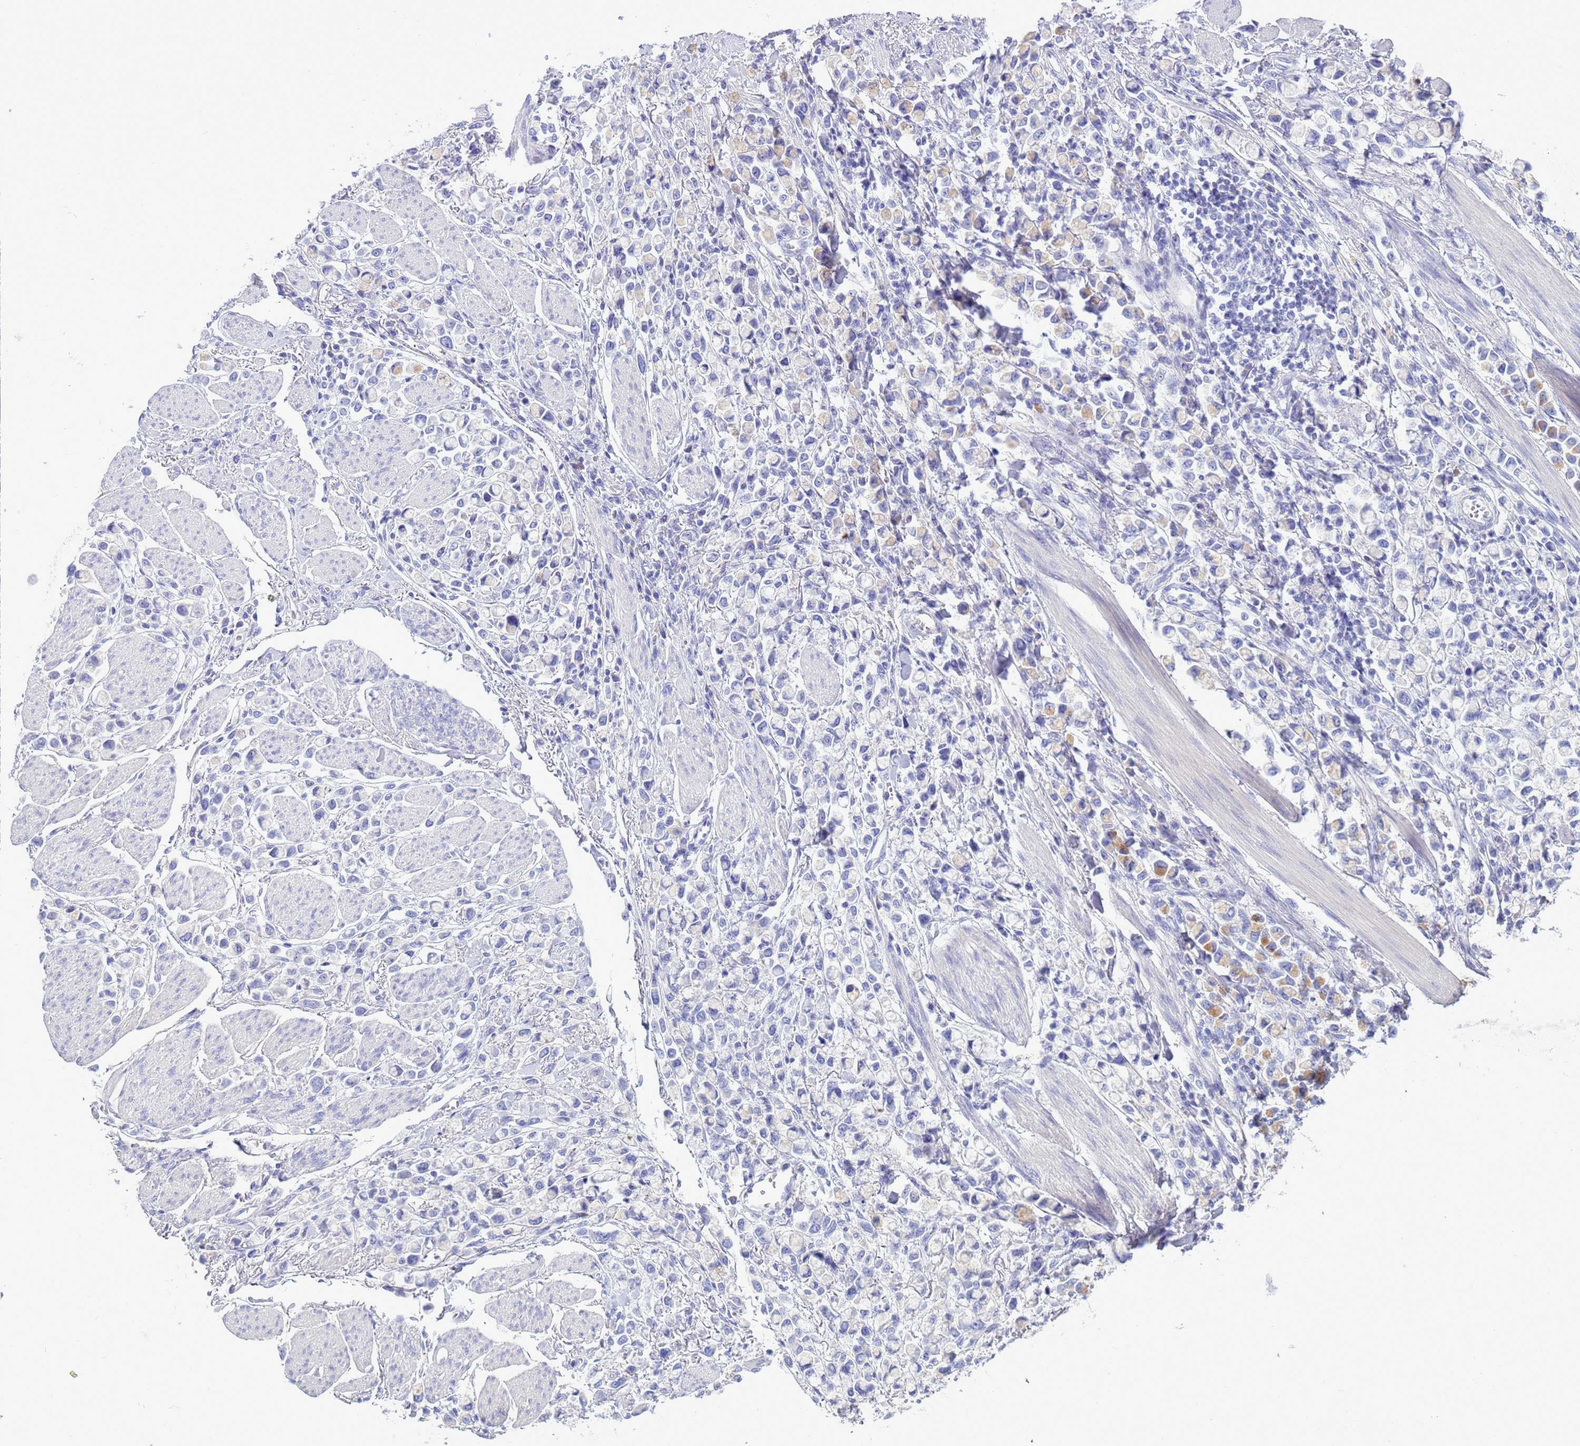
{"staining": {"intensity": "negative", "quantity": "none", "location": "none"}, "tissue": "stomach cancer", "cell_type": "Tumor cells", "image_type": "cancer", "snomed": [{"axis": "morphology", "description": "Adenocarcinoma, NOS"}, {"axis": "topography", "description": "Stomach"}], "caption": "High magnification brightfield microscopy of stomach adenocarcinoma stained with DAB (3,3'-diaminobenzidine) (brown) and counterstained with hematoxylin (blue): tumor cells show no significant expression. Nuclei are stained in blue.", "gene": "SYCN", "patient": {"sex": "female", "age": 81}}